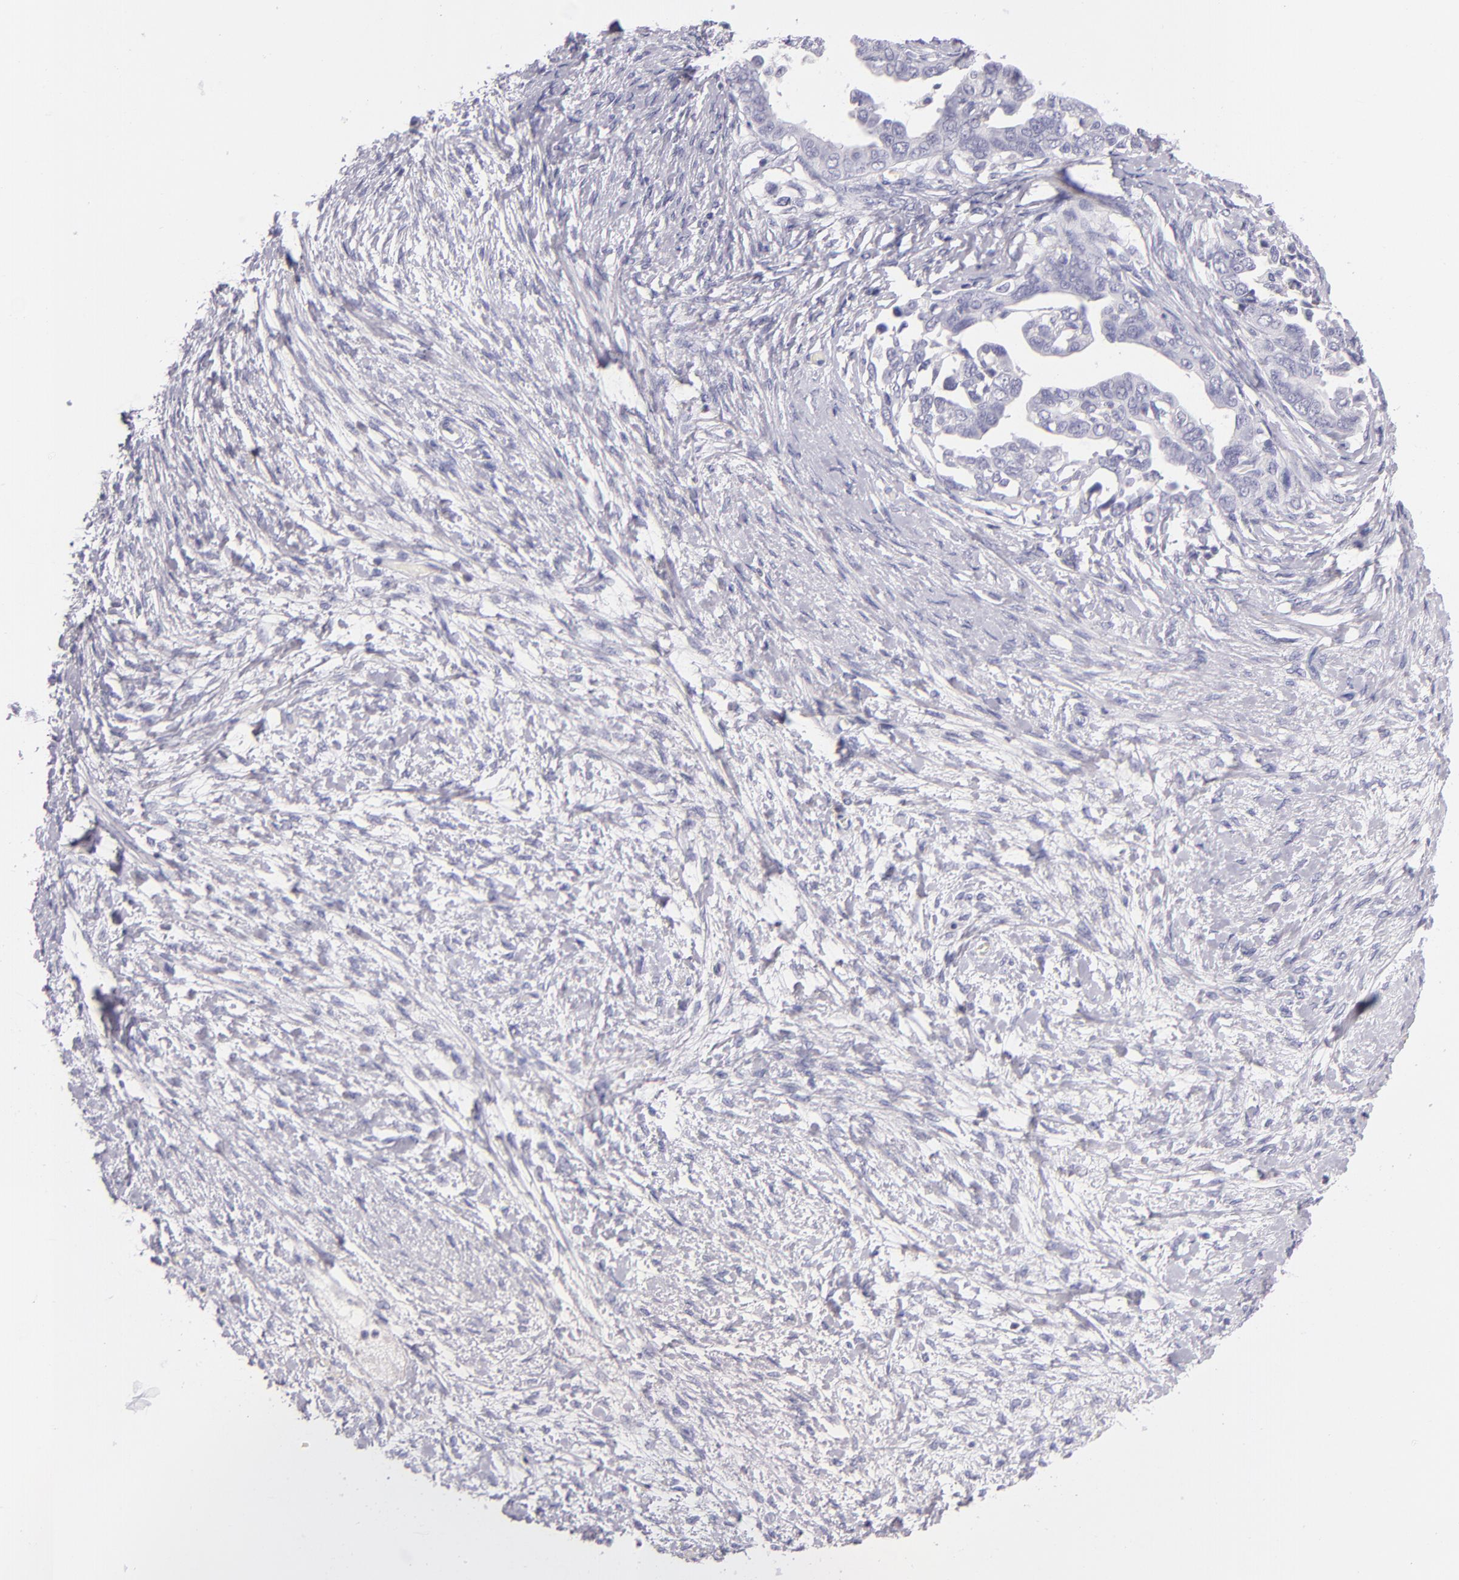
{"staining": {"intensity": "negative", "quantity": "none", "location": "none"}, "tissue": "ovarian cancer", "cell_type": "Tumor cells", "image_type": "cancer", "snomed": [{"axis": "morphology", "description": "Cystadenocarcinoma, serous, NOS"}, {"axis": "topography", "description": "Ovary"}], "caption": "High power microscopy image of an IHC micrograph of serous cystadenocarcinoma (ovarian), revealing no significant staining in tumor cells.", "gene": "CD48", "patient": {"sex": "female", "age": 69}}